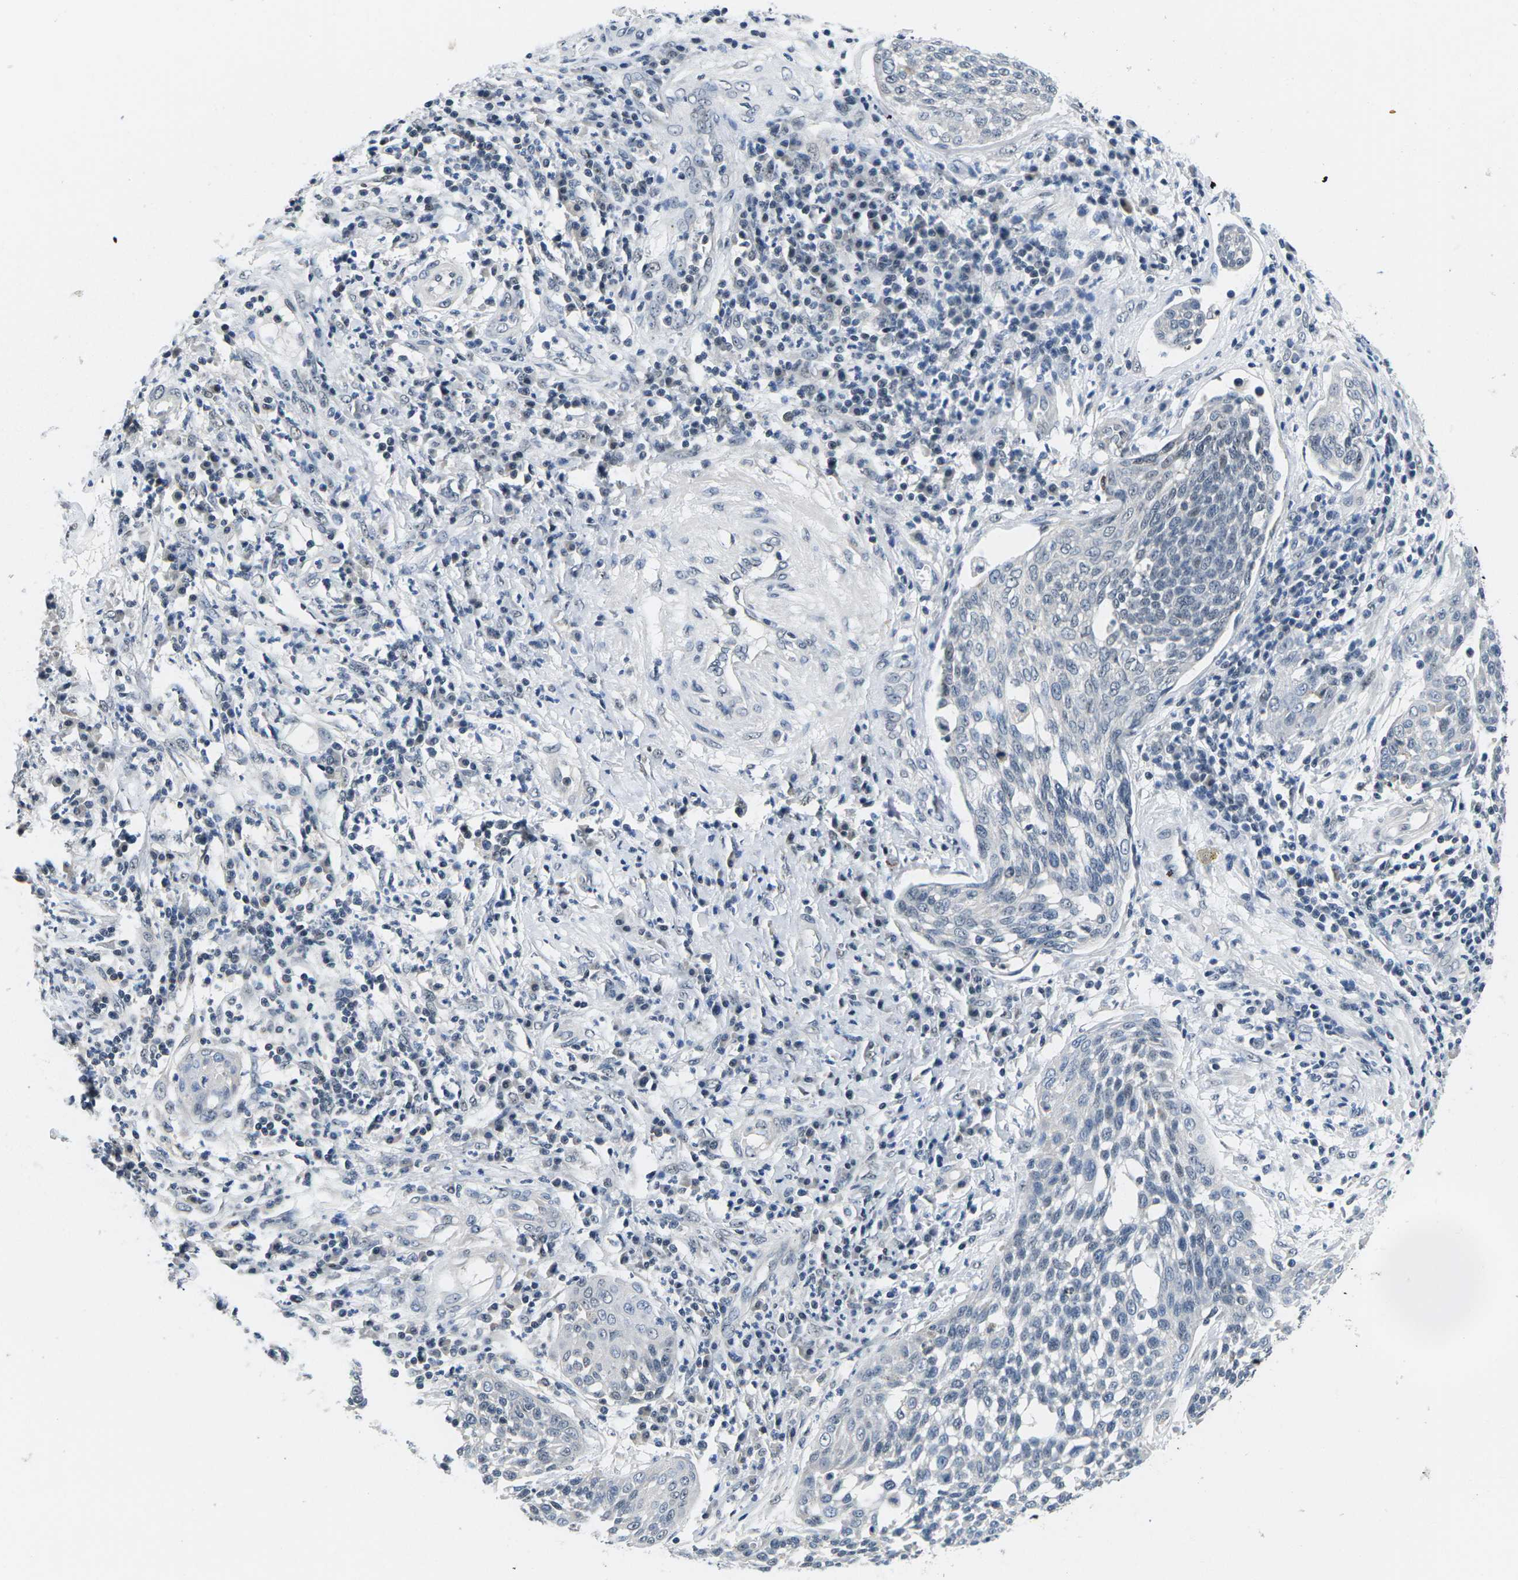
{"staining": {"intensity": "negative", "quantity": "none", "location": "none"}, "tissue": "cervical cancer", "cell_type": "Tumor cells", "image_type": "cancer", "snomed": [{"axis": "morphology", "description": "Squamous cell carcinoma, NOS"}, {"axis": "topography", "description": "Cervix"}], "caption": "This is an IHC histopathology image of cervical squamous cell carcinoma. There is no expression in tumor cells.", "gene": "NSRP1", "patient": {"sex": "female", "age": 34}}